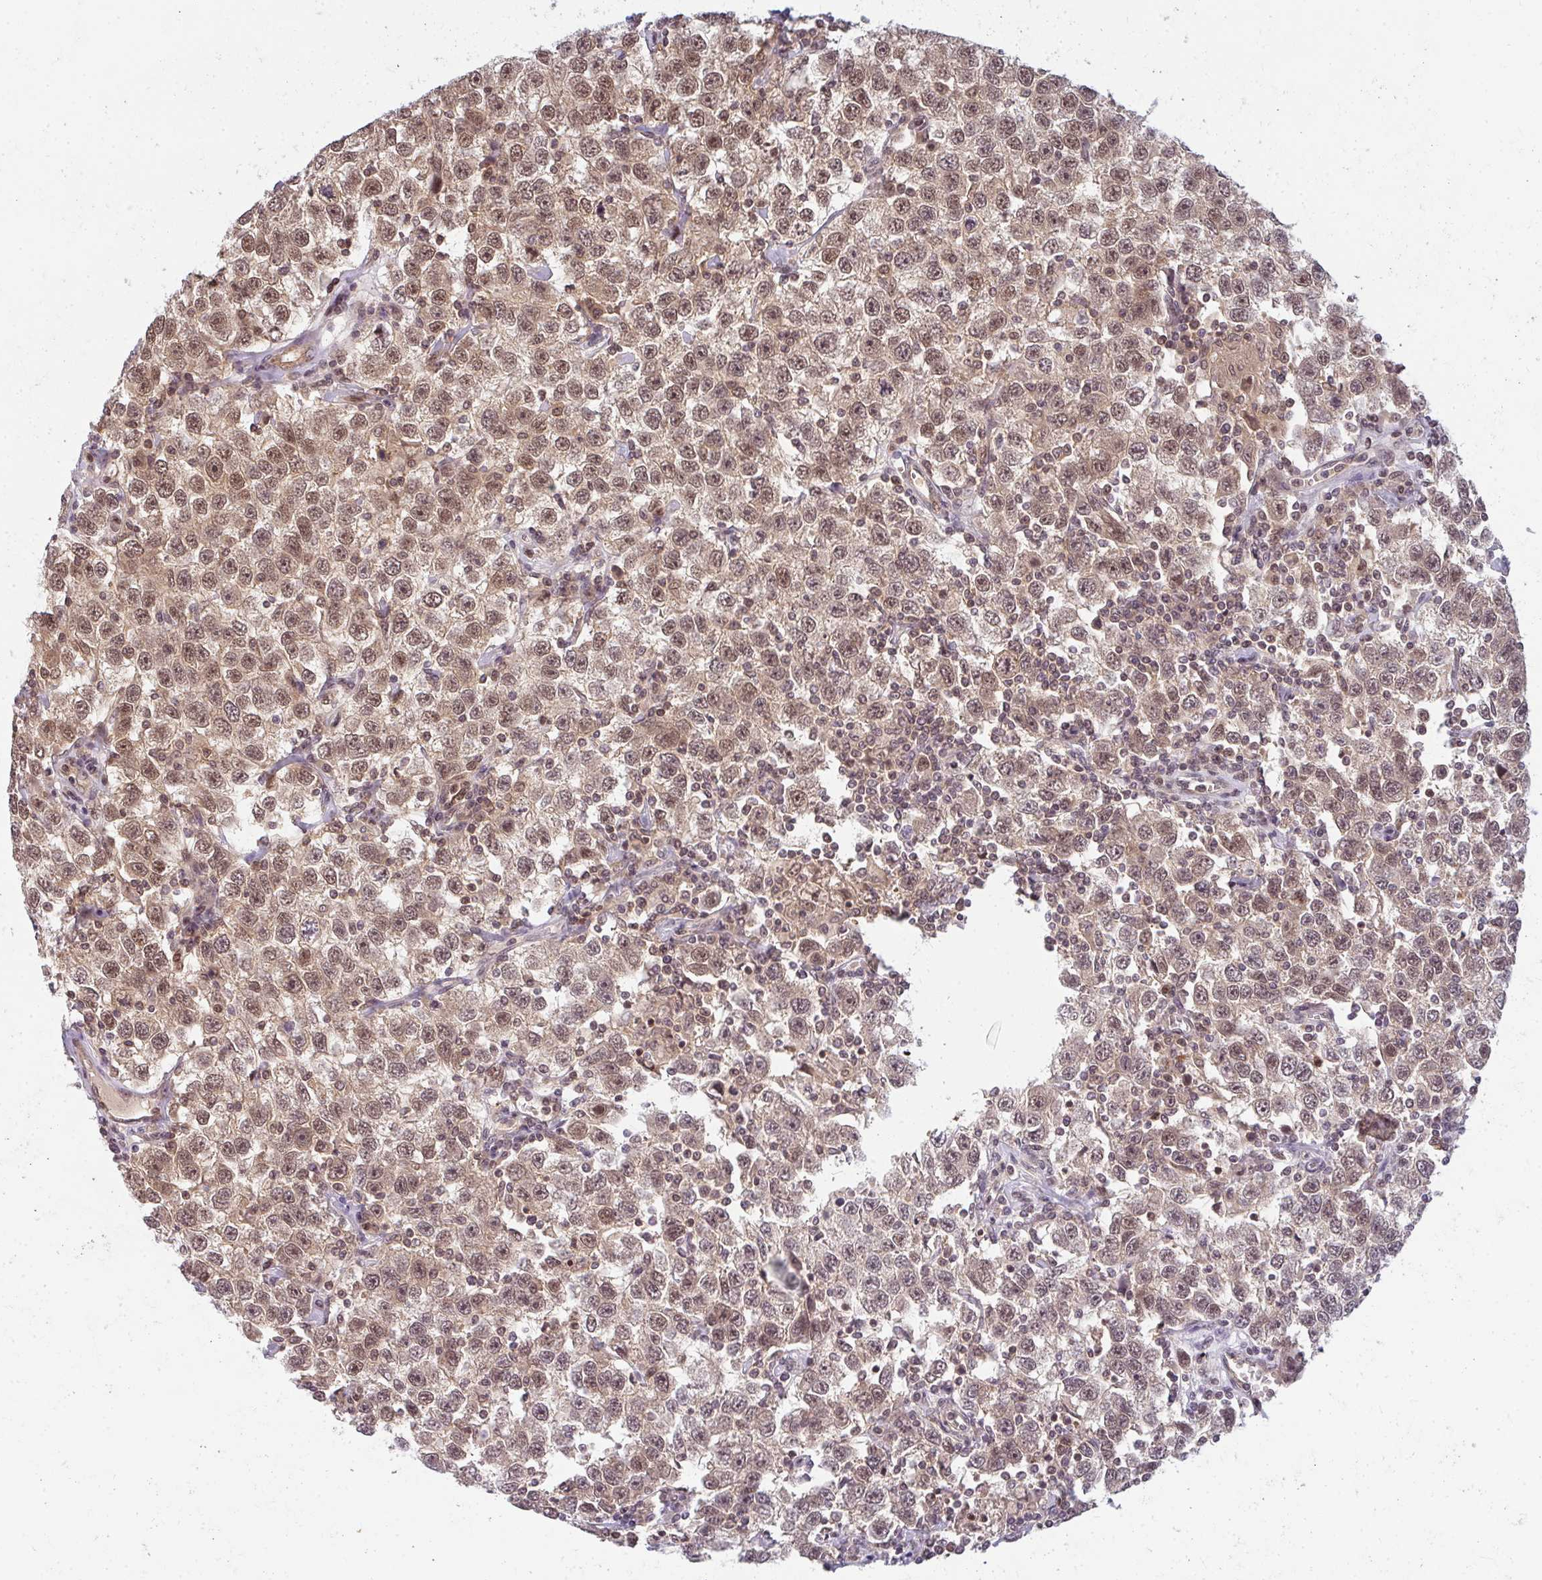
{"staining": {"intensity": "moderate", "quantity": ">75%", "location": "cytoplasmic/membranous,nuclear"}, "tissue": "testis cancer", "cell_type": "Tumor cells", "image_type": "cancer", "snomed": [{"axis": "morphology", "description": "Seminoma, NOS"}, {"axis": "topography", "description": "Testis"}], "caption": "Immunohistochemical staining of testis seminoma displays medium levels of moderate cytoplasmic/membranous and nuclear protein staining in approximately >75% of tumor cells.", "gene": "GTF3C6", "patient": {"sex": "male", "age": 41}}